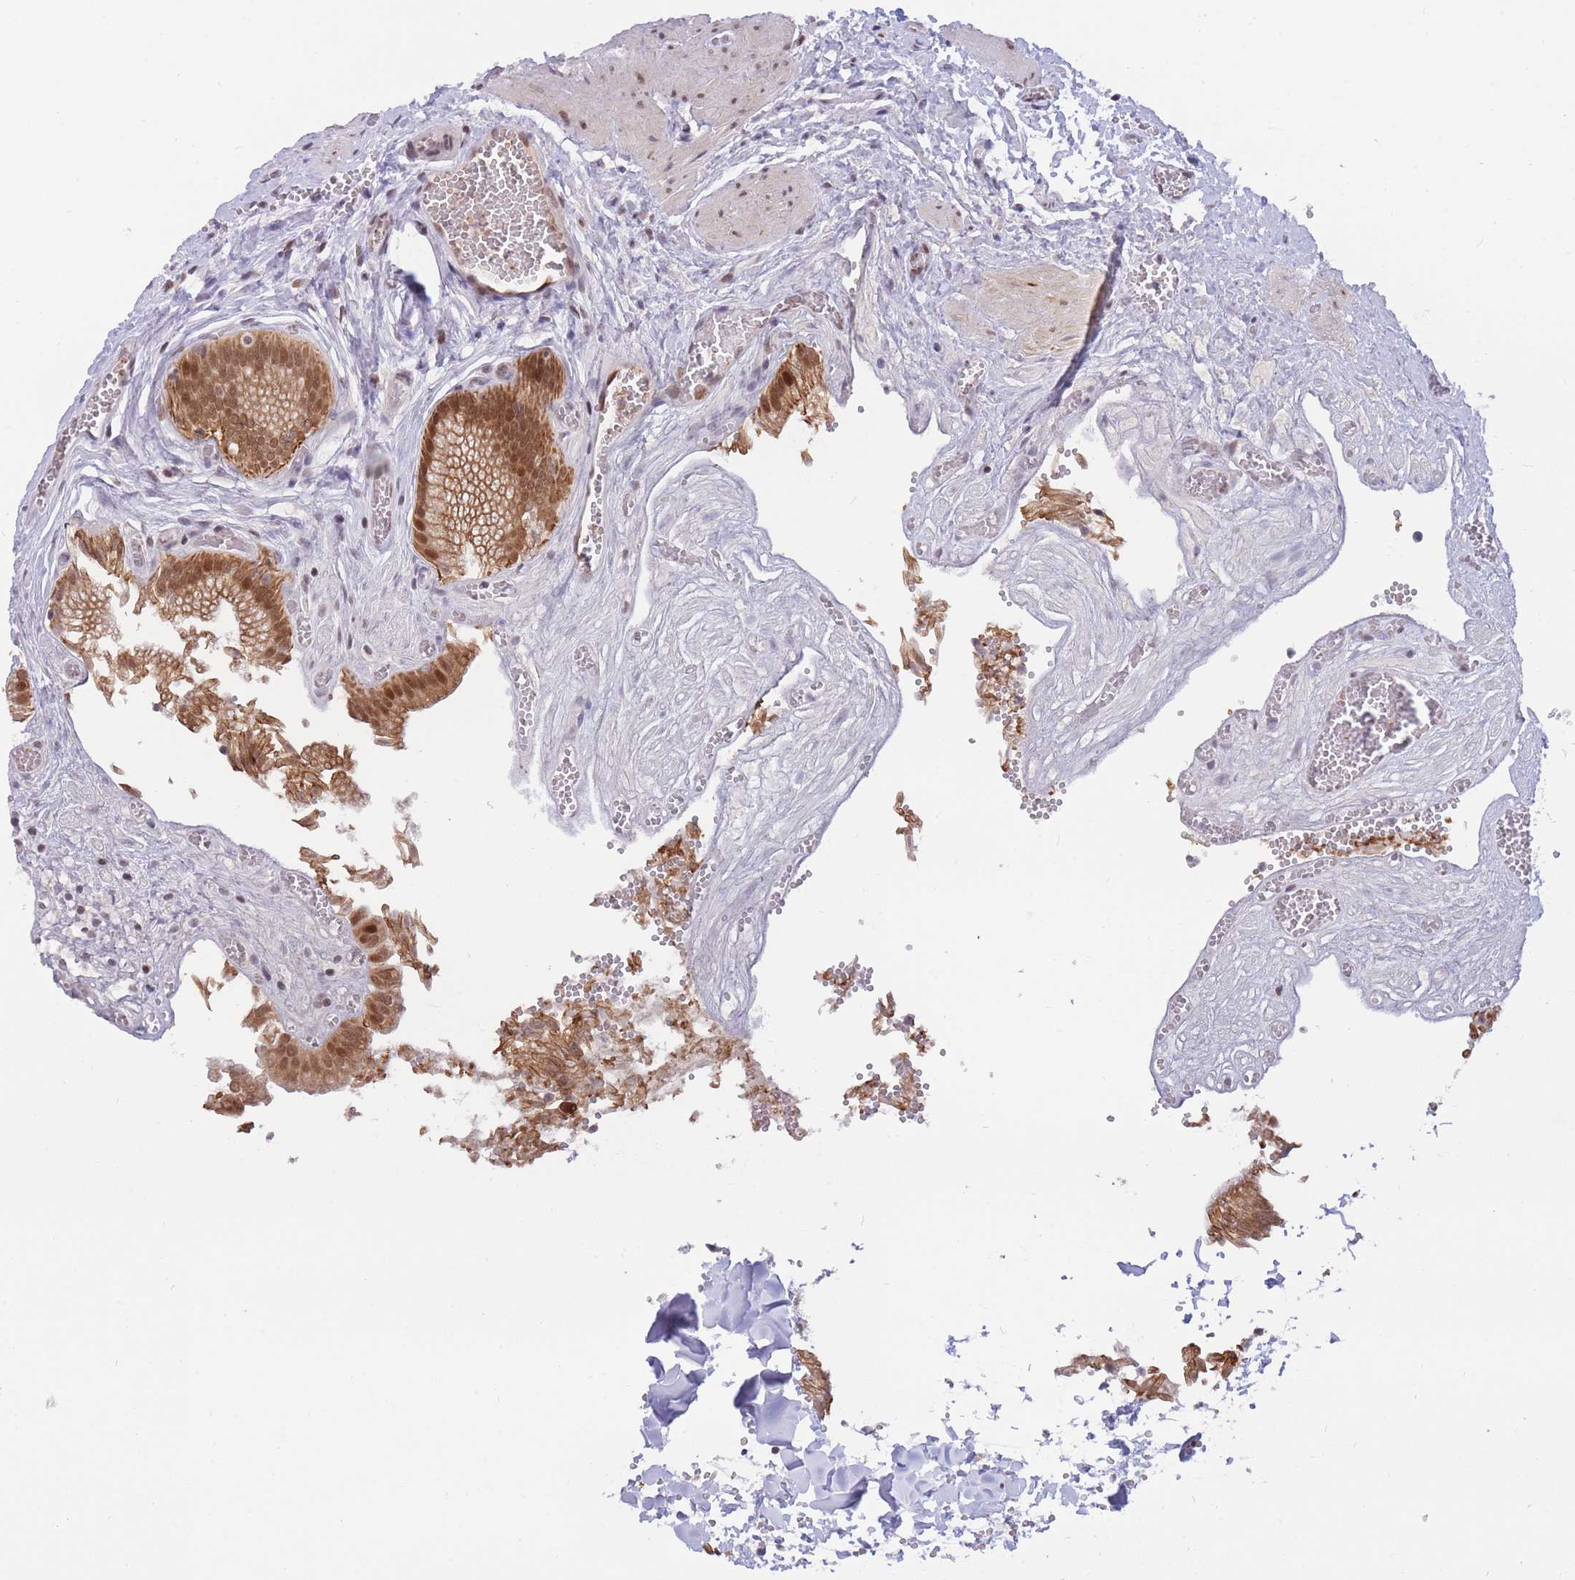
{"staining": {"intensity": "moderate", "quantity": ">75%", "location": "cytoplasmic/membranous,nuclear"}, "tissue": "gallbladder", "cell_type": "Glandular cells", "image_type": "normal", "snomed": [{"axis": "morphology", "description": "Normal tissue, NOS"}, {"axis": "topography", "description": "Gallbladder"}, {"axis": "topography", "description": "Peripheral nerve tissue"}], "caption": "Glandular cells display medium levels of moderate cytoplasmic/membranous,nuclear expression in approximately >75% of cells in benign gallbladder. The staining is performed using DAB (3,3'-diaminobenzidine) brown chromogen to label protein expression. The nuclei are counter-stained blue using hematoxylin.", "gene": "TARBP2", "patient": {"sex": "male", "age": 17}}